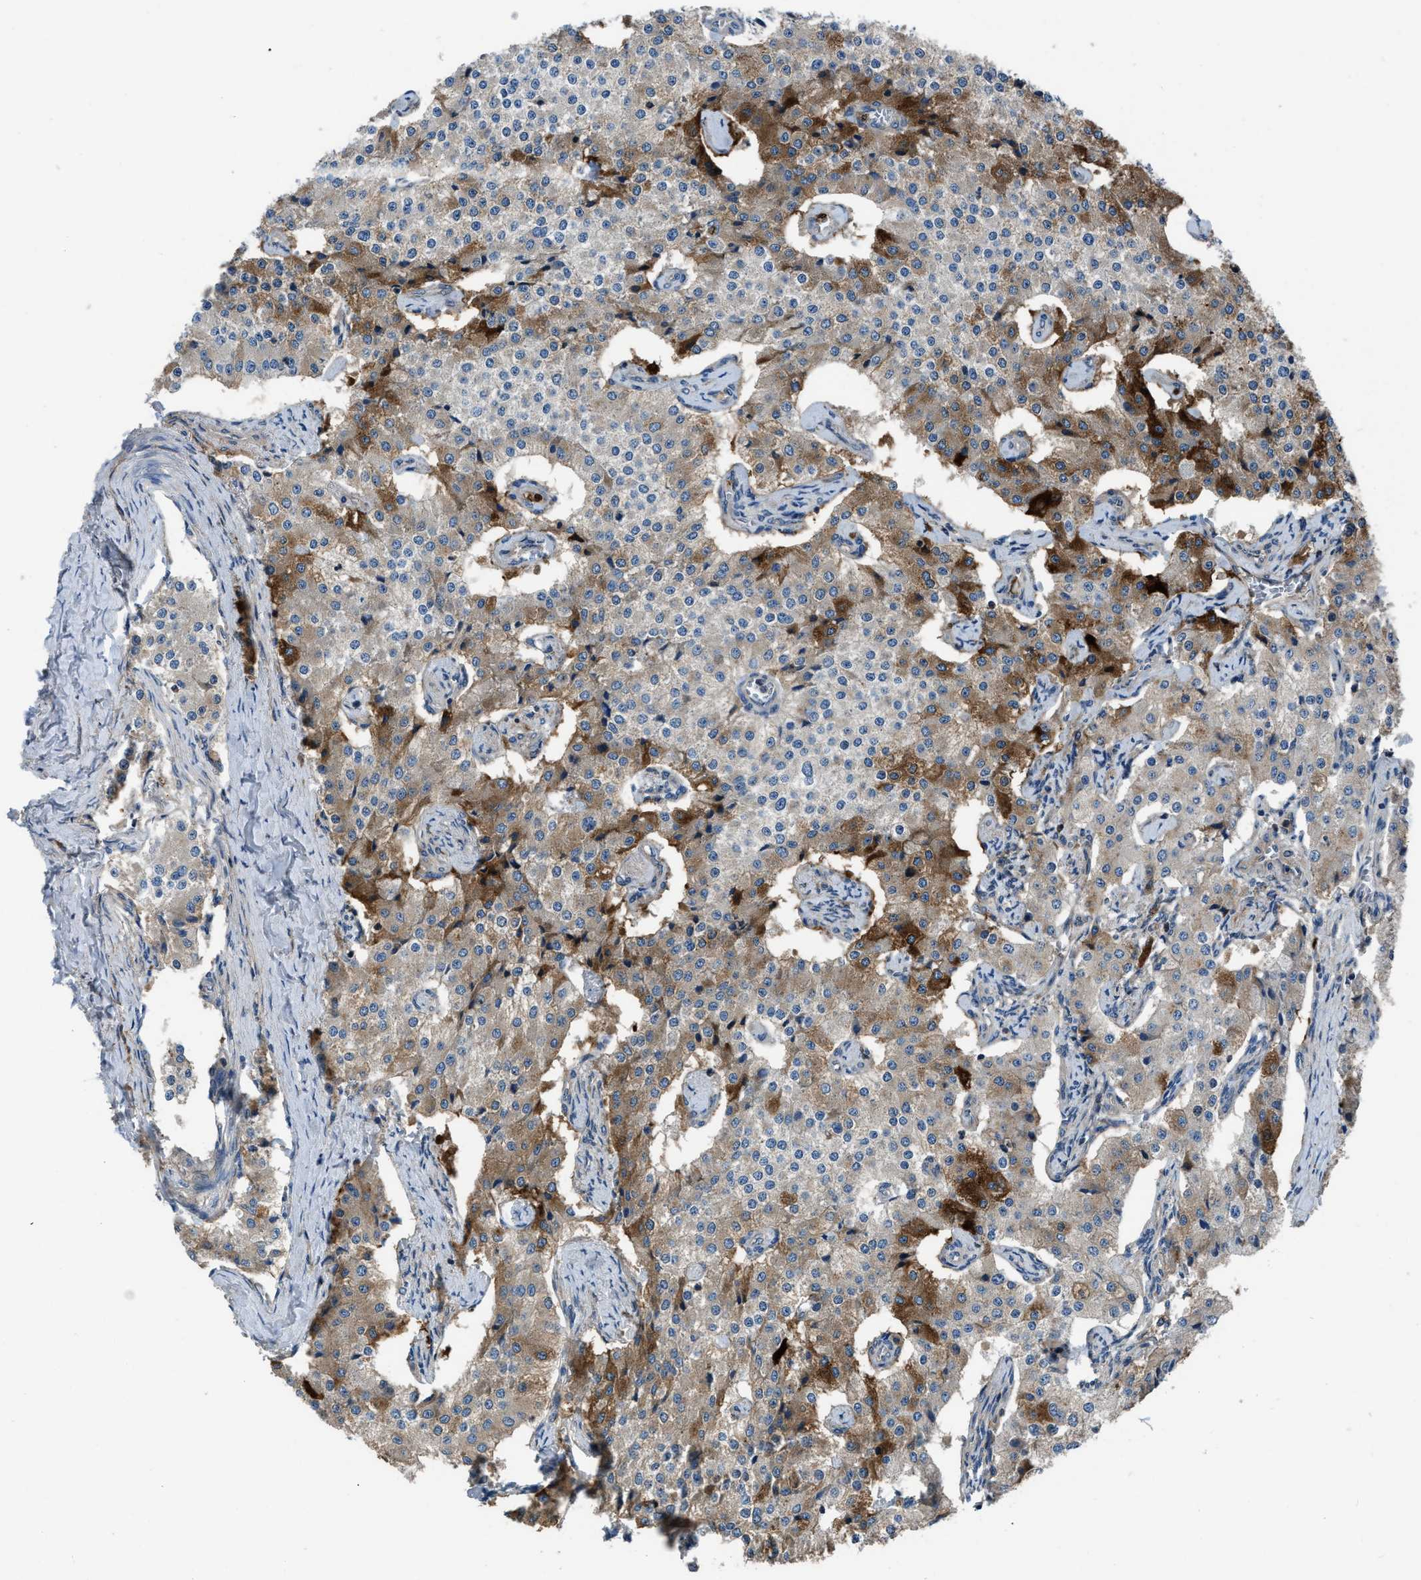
{"staining": {"intensity": "moderate", "quantity": "<25%", "location": "cytoplasmic/membranous"}, "tissue": "carcinoid", "cell_type": "Tumor cells", "image_type": "cancer", "snomed": [{"axis": "morphology", "description": "Carcinoid, malignant, NOS"}, {"axis": "topography", "description": "Colon"}], "caption": "Carcinoid stained for a protein displays moderate cytoplasmic/membranous positivity in tumor cells.", "gene": "USP25", "patient": {"sex": "female", "age": 52}}